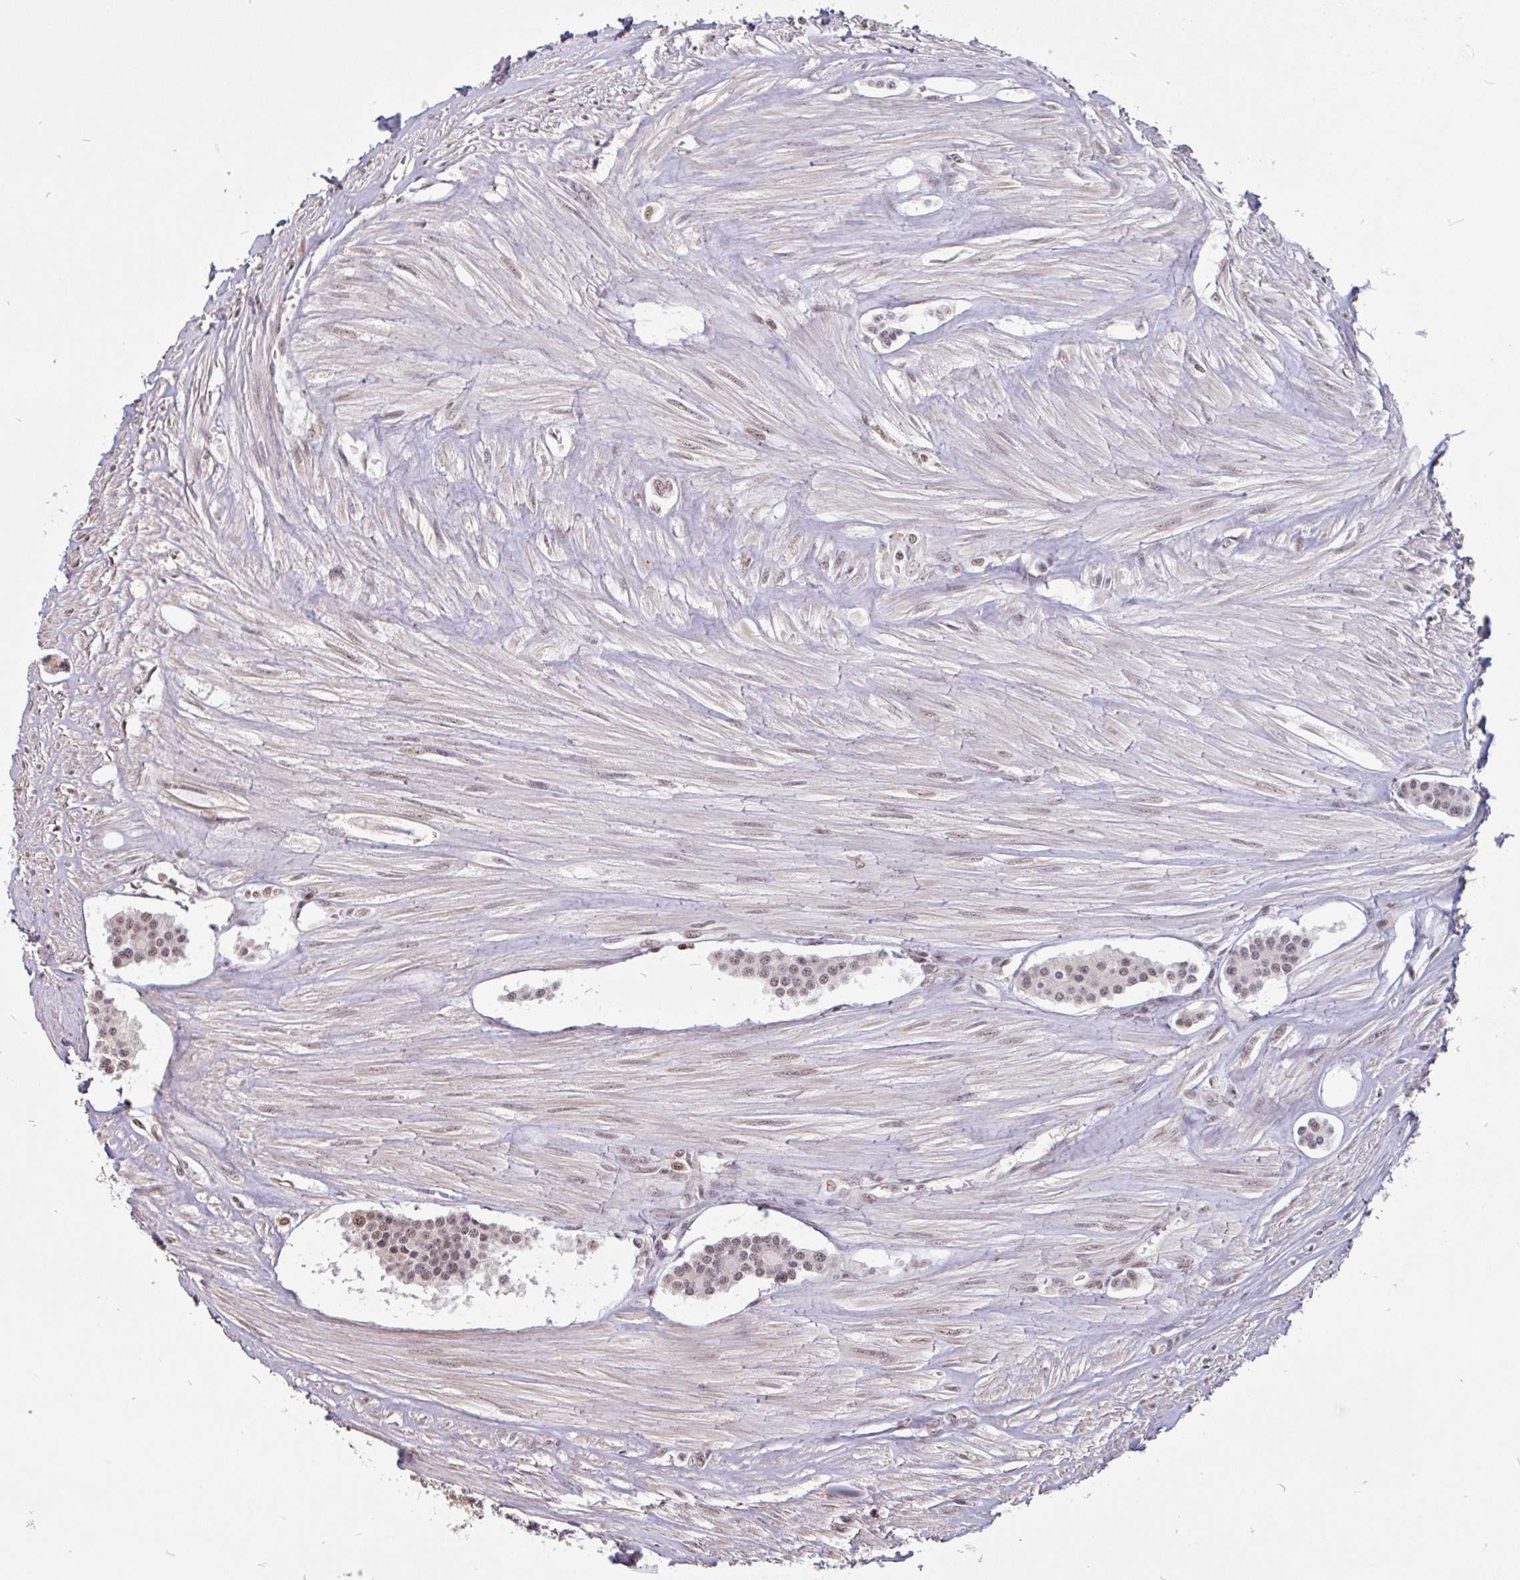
{"staining": {"intensity": "moderate", "quantity": ">75%", "location": "nuclear"}, "tissue": "carcinoid", "cell_type": "Tumor cells", "image_type": "cancer", "snomed": [{"axis": "morphology", "description": "Carcinoid, malignant, NOS"}, {"axis": "topography", "description": "Small intestine"}], "caption": "A brown stain highlights moderate nuclear expression of a protein in human carcinoid tumor cells.", "gene": "DR1", "patient": {"sex": "male", "age": 60}}